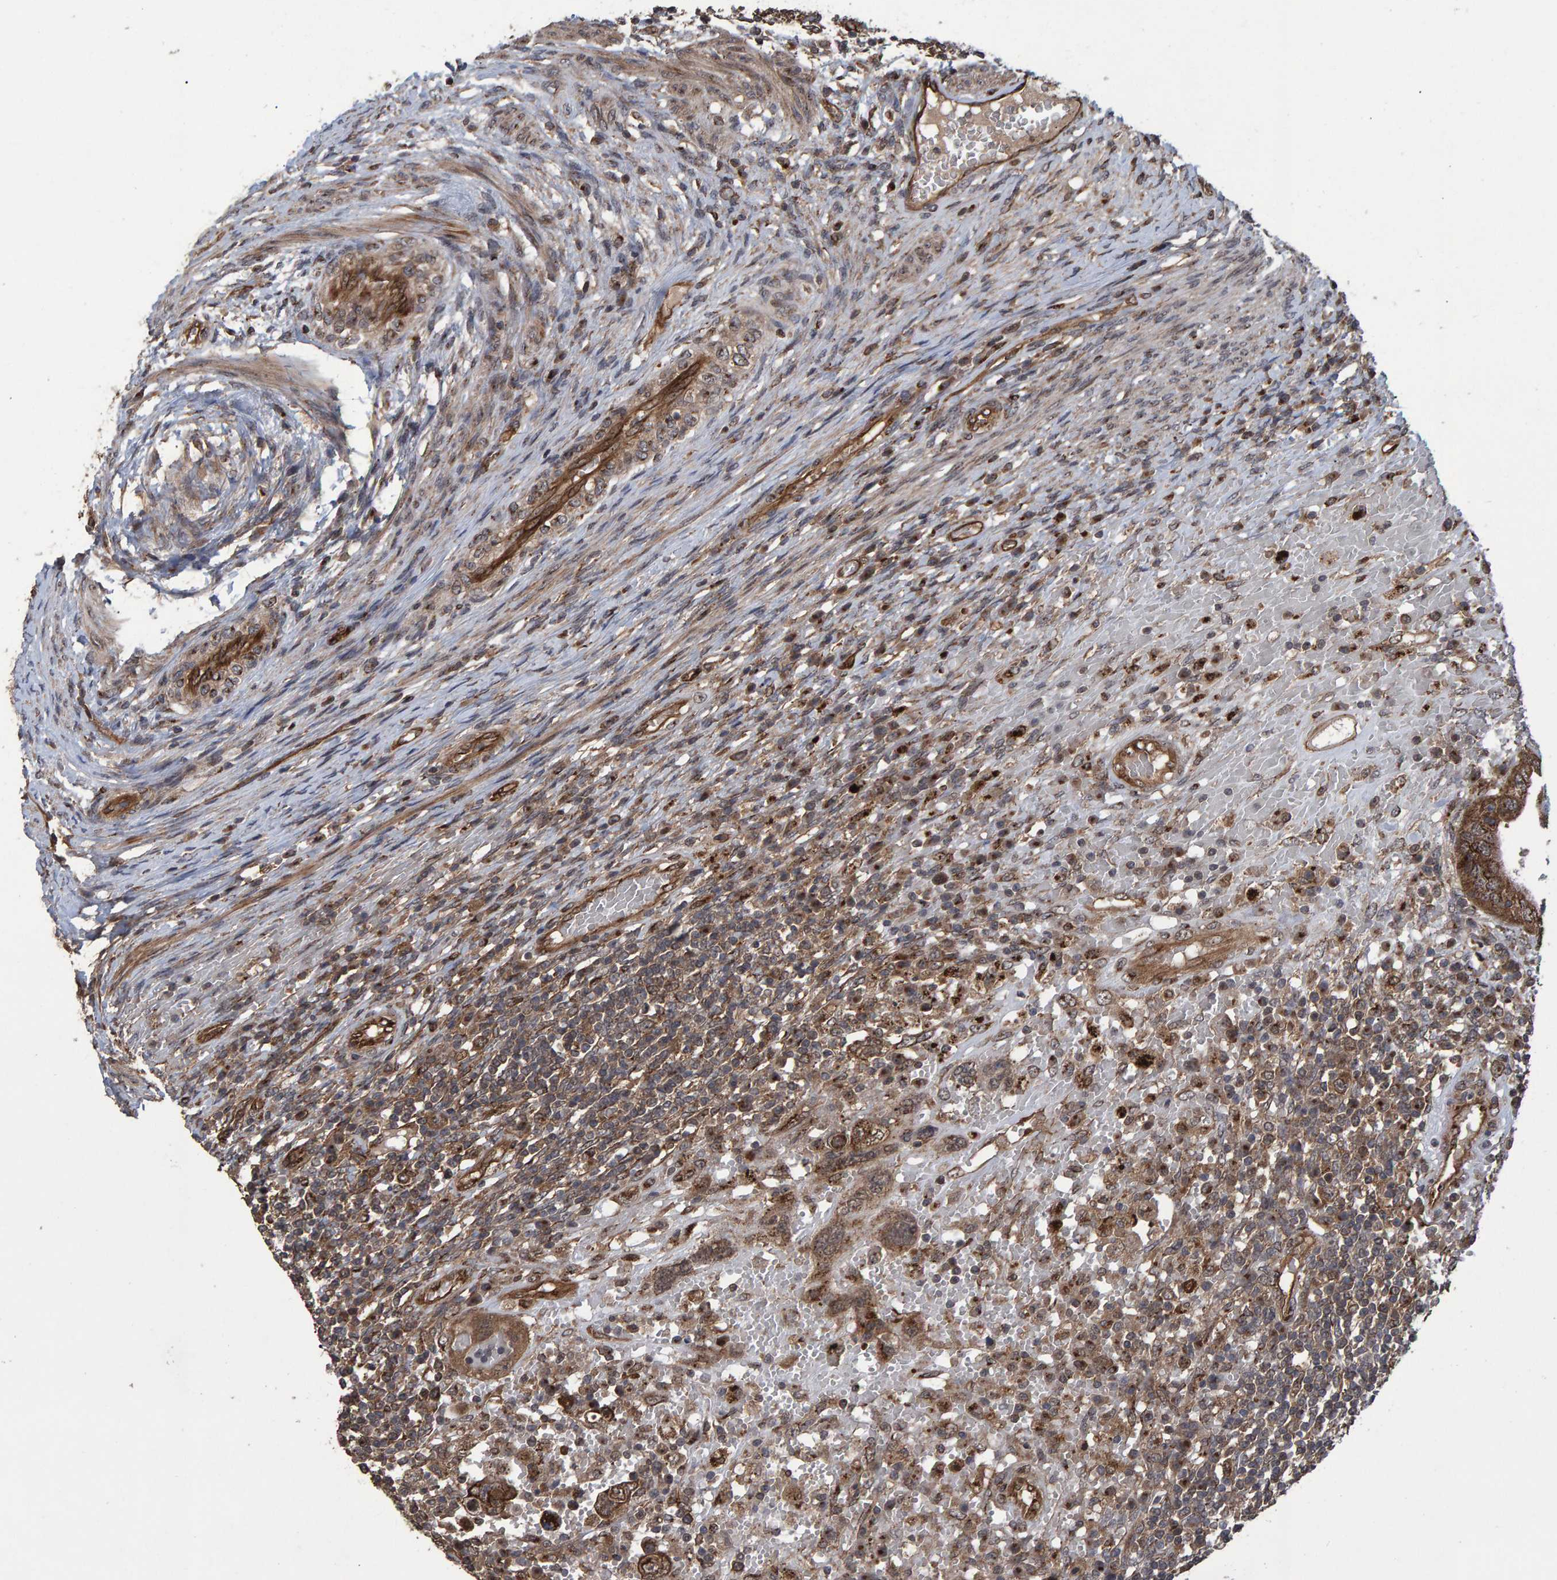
{"staining": {"intensity": "moderate", "quantity": ">75%", "location": "cytoplasmic/membranous"}, "tissue": "testis cancer", "cell_type": "Tumor cells", "image_type": "cancer", "snomed": [{"axis": "morphology", "description": "Carcinoma, Embryonal, NOS"}, {"axis": "topography", "description": "Testis"}], "caption": "There is medium levels of moderate cytoplasmic/membranous positivity in tumor cells of testis cancer (embryonal carcinoma), as demonstrated by immunohistochemical staining (brown color).", "gene": "TRIM68", "patient": {"sex": "male", "age": 26}}